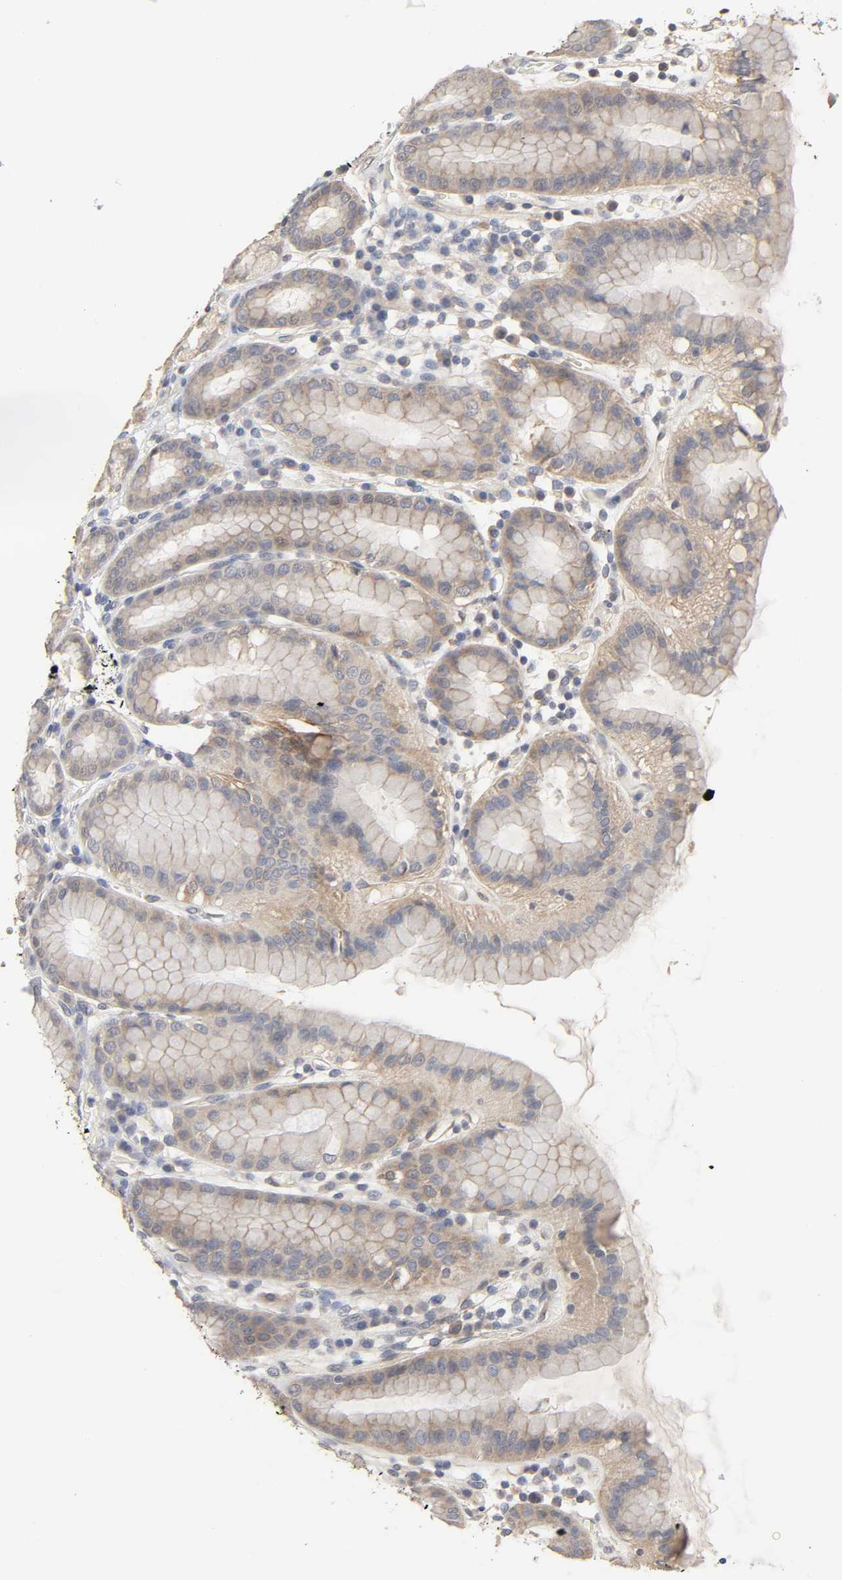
{"staining": {"intensity": "moderate", "quantity": ">75%", "location": "cytoplasmic/membranous"}, "tissue": "stomach", "cell_type": "Glandular cells", "image_type": "normal", "snomed": [{"axis": "morphology", "description": "Normal tissue, NOS"}, {"axis": "topography", "description": "Stomach, upper"}], "caption": "A brown stain shows moderate cytoplasmic/membranous staining of a protein in glandular cells of normal stomach.", "gene": "SLC10A2", "patient": {"sex": "male", "age": 68}}